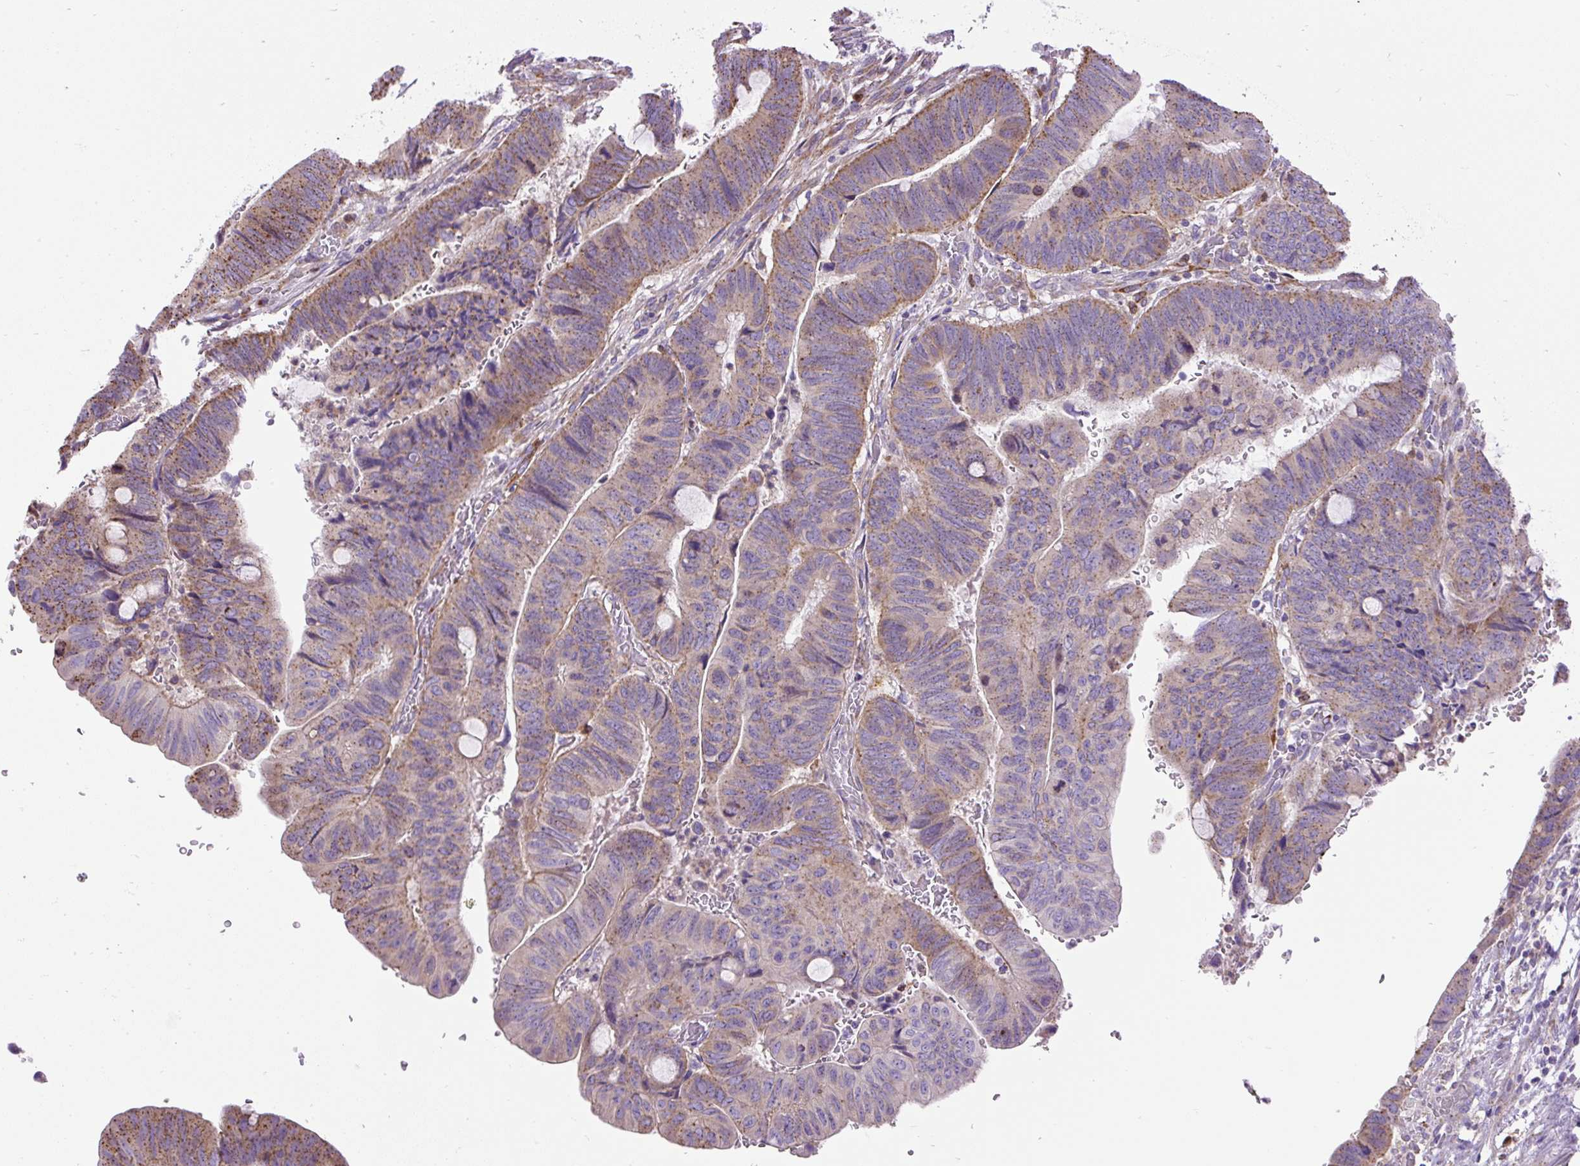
{"staining": {"intensity": "moderate", "quantity": "25%-75%", "location": "cytoplasmic/membranous"}, "tissue": "colorectal cancer", "cell_type": "Tumor cells", "image_type": "cancer", "snomed": [{"axis": "morphology", "description": "Normal tissue, NOS"}, {"axis": "morphology", "description": "Adenocarcinoma, NOS"}, {"axis": "topography", "description": "Rectum"}, {"axis": "topography", "description": "Peripheral nerve tissue"}], "caption": "This is a photomicrograph of immunohistochemistry staining of adenocarcinoma (colorectal), which shows moderate expression in the cytoplasmic/membranous of tumor cells.", "gene": "CFAP47", "patient": {"sex": "male", "age": 92}}